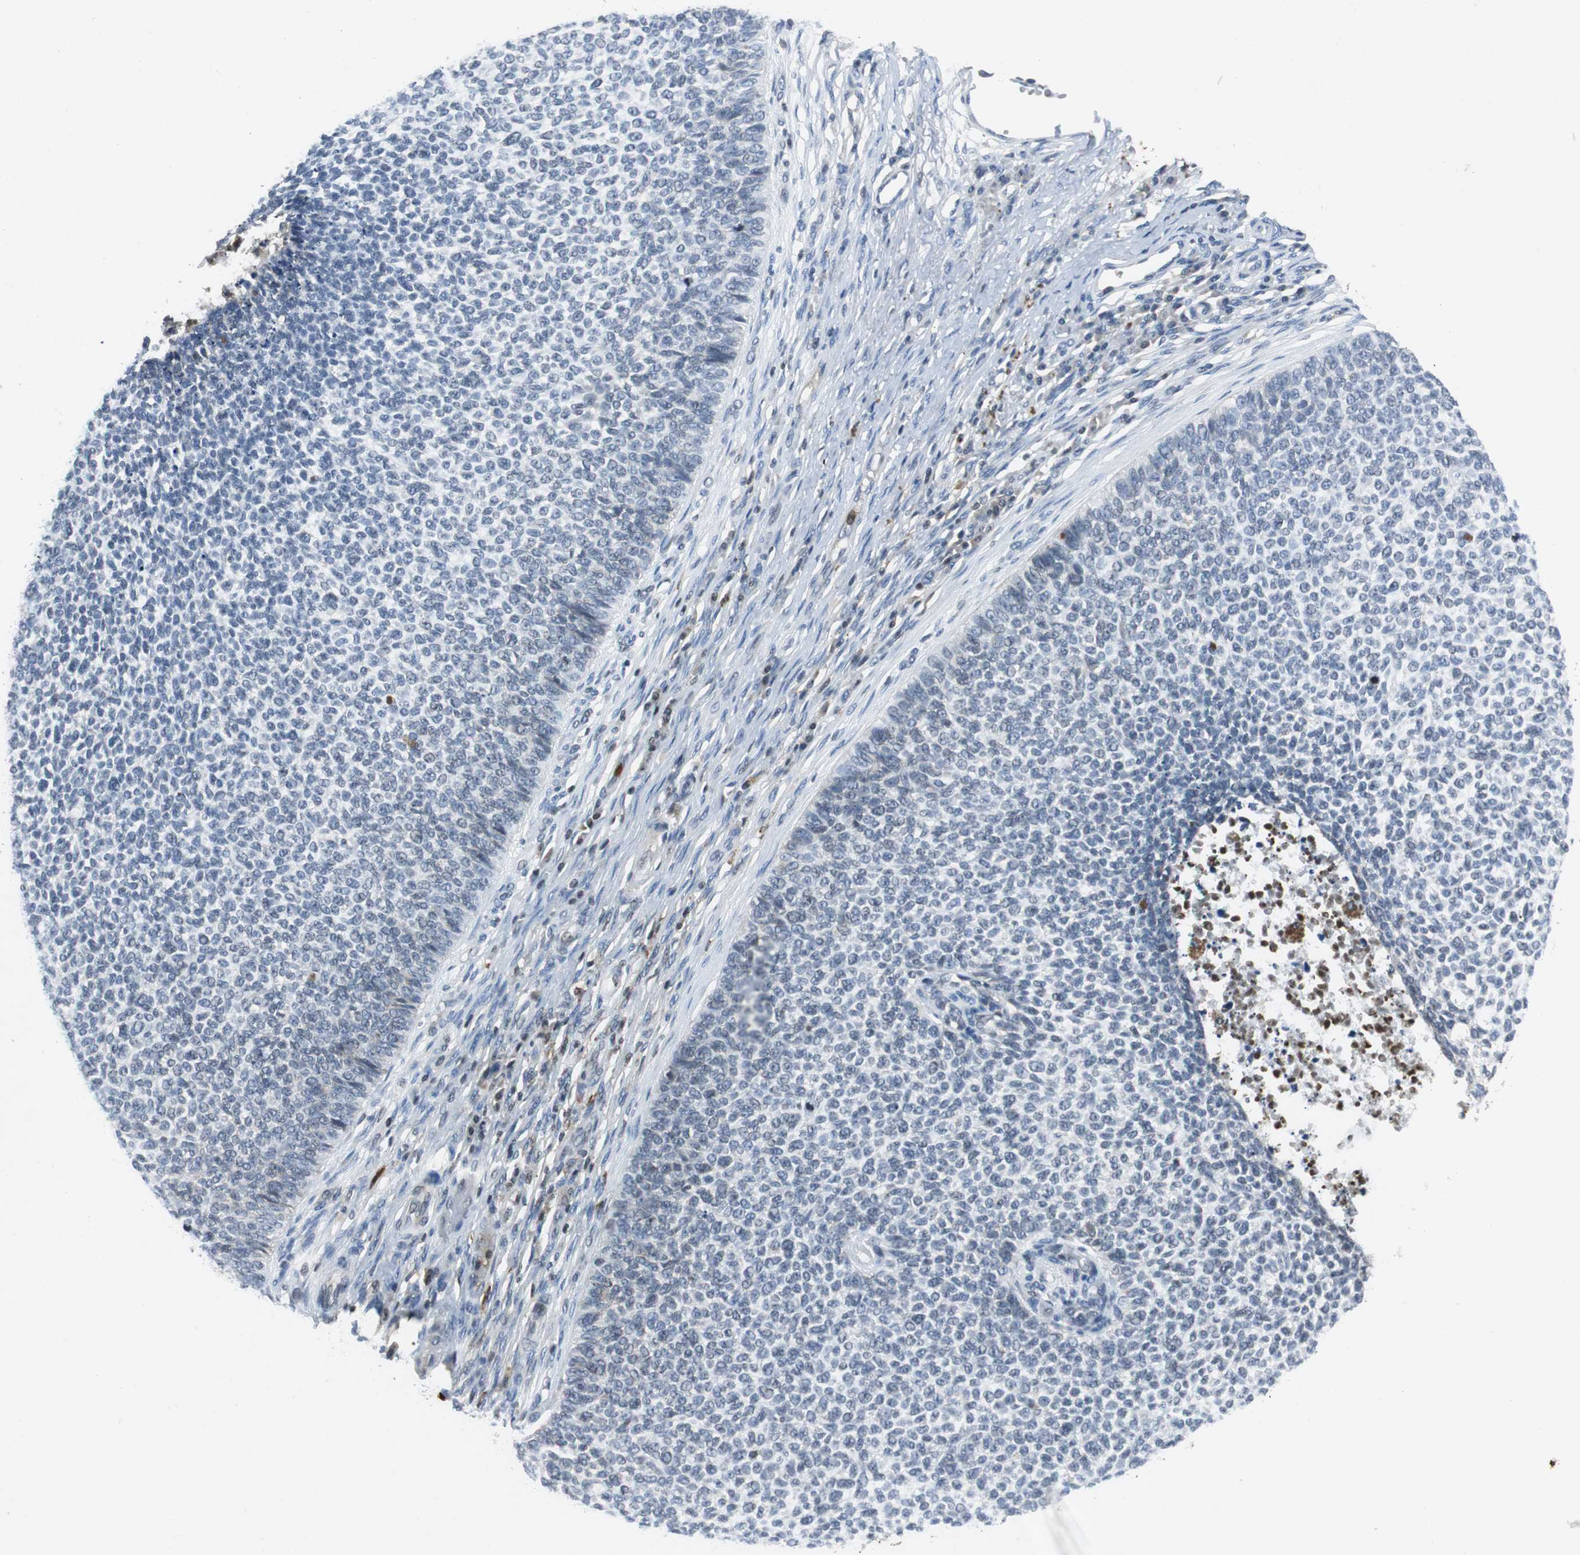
{"staining": {"intensity": "negative", "quantity": "none", "location": "none"}, "tissue": "skin cancer", "cell_type": "Tumor cells", "image_type": "cancer", "snomed": [{"axis": "morphology", "description": "Basal cell carcinoma"}, {"axis": "topography", "description": "Skin"}], "caption": "The photomicrograph reveals no significant expression in tumor cells of skin basal cell carcinoma. (DAB (3,3'-diaminobenzidine) IHC visualized using brightfield microscopy, high magnification).", "gene": "ORM1", "patient": {"sex": "female", "age": 84}}